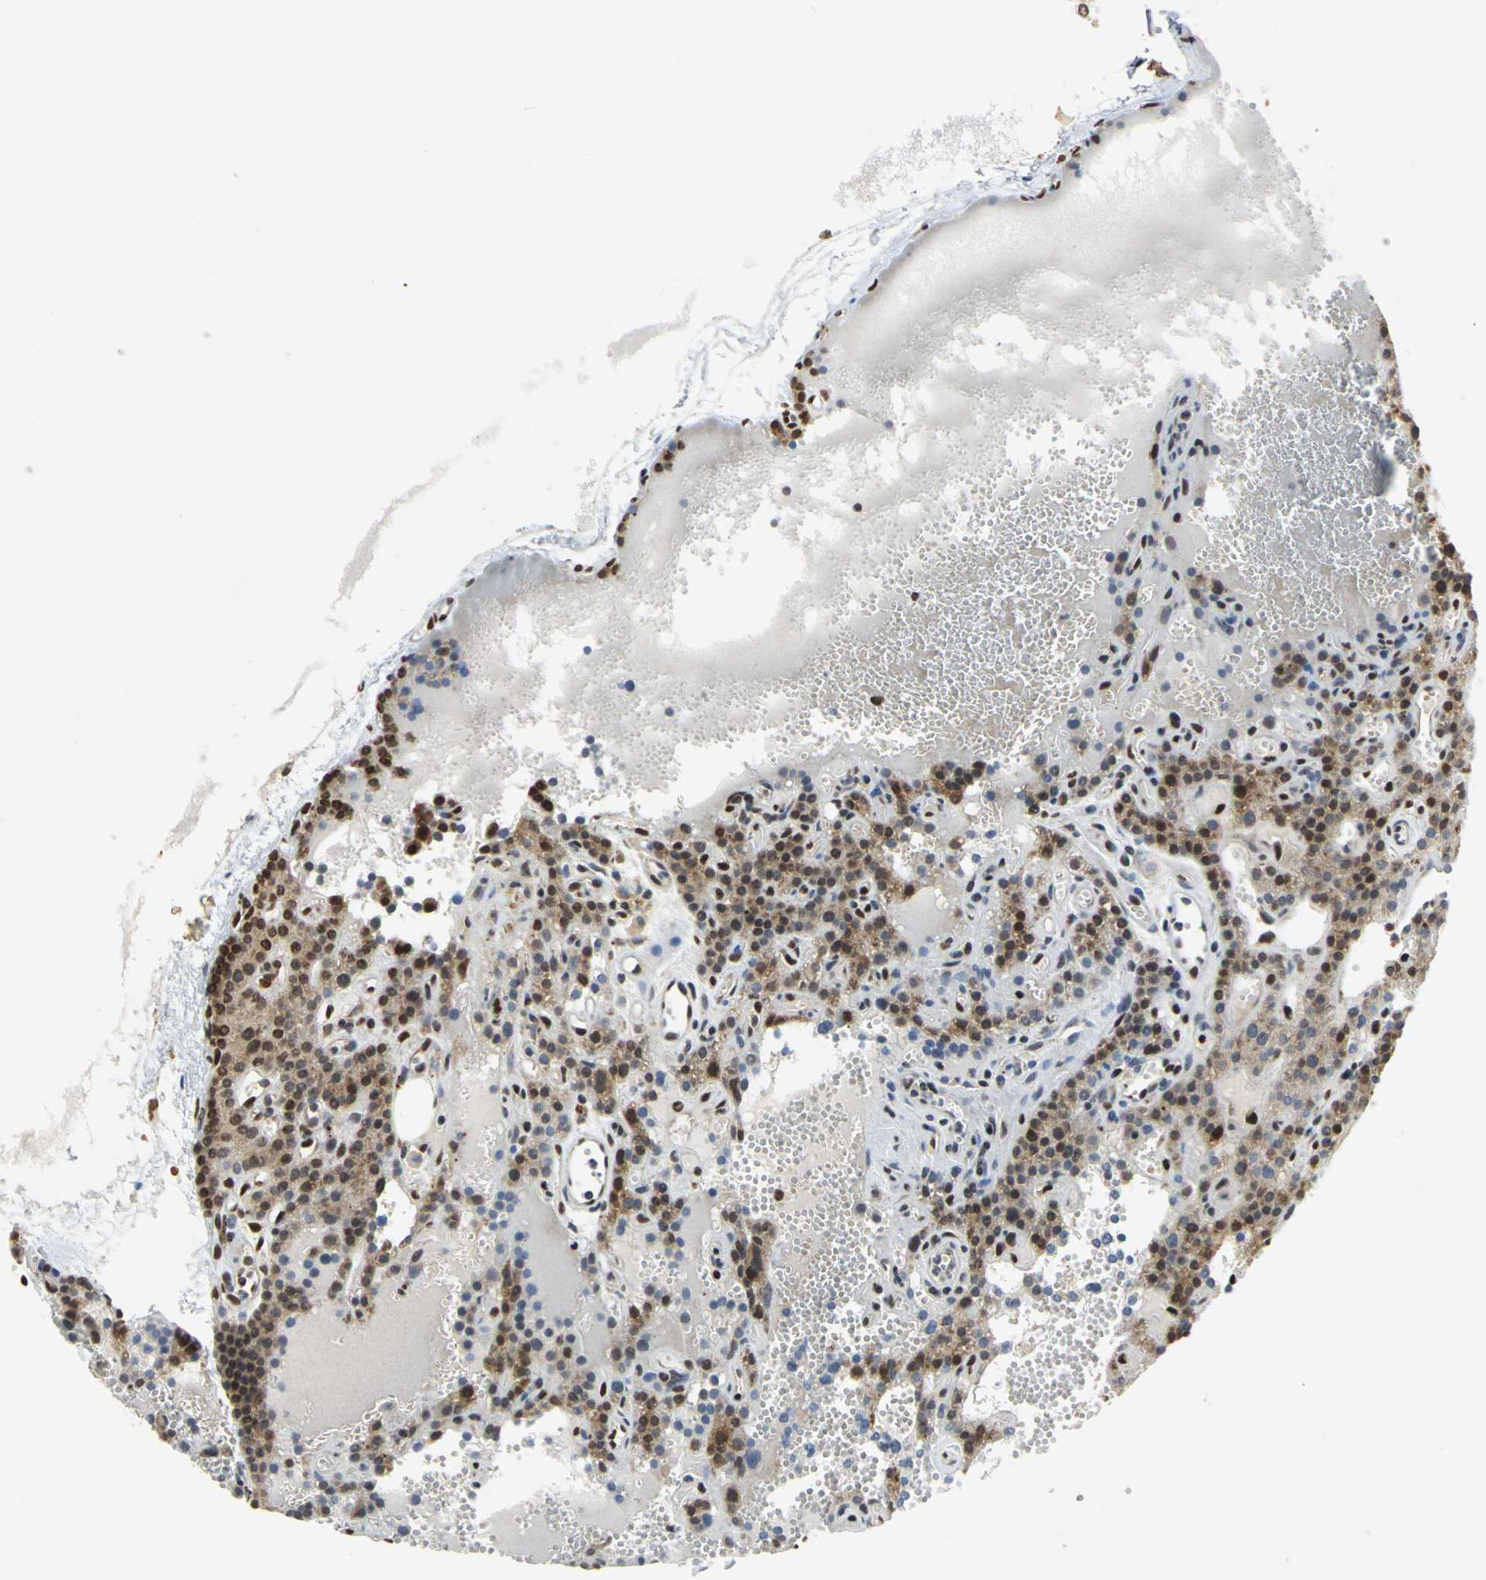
{"staining": {"intensity": "strong", "quantity": ">75%", "location": "cytoplasmic/membranous,nuclear"}, "tissue": "parathyroid gland", "cell_type": "Glandular cells", "image_type": "normal", "snomed": [{"axis": "morphology", "description": "Normal tissue, NOS"}, {"axis": "topography", "description": "Parathyroid gland"}], "caption": "Protein staining displays strong cytoplasmic/membranous,nuclear staining in about >75% of glandular cells in normal parathyroid gland. (Brightfield microscopy of DAB IHC at high magnification).", "gene": "HMGB1", "patient": {"sex": "male", "age": 25}}